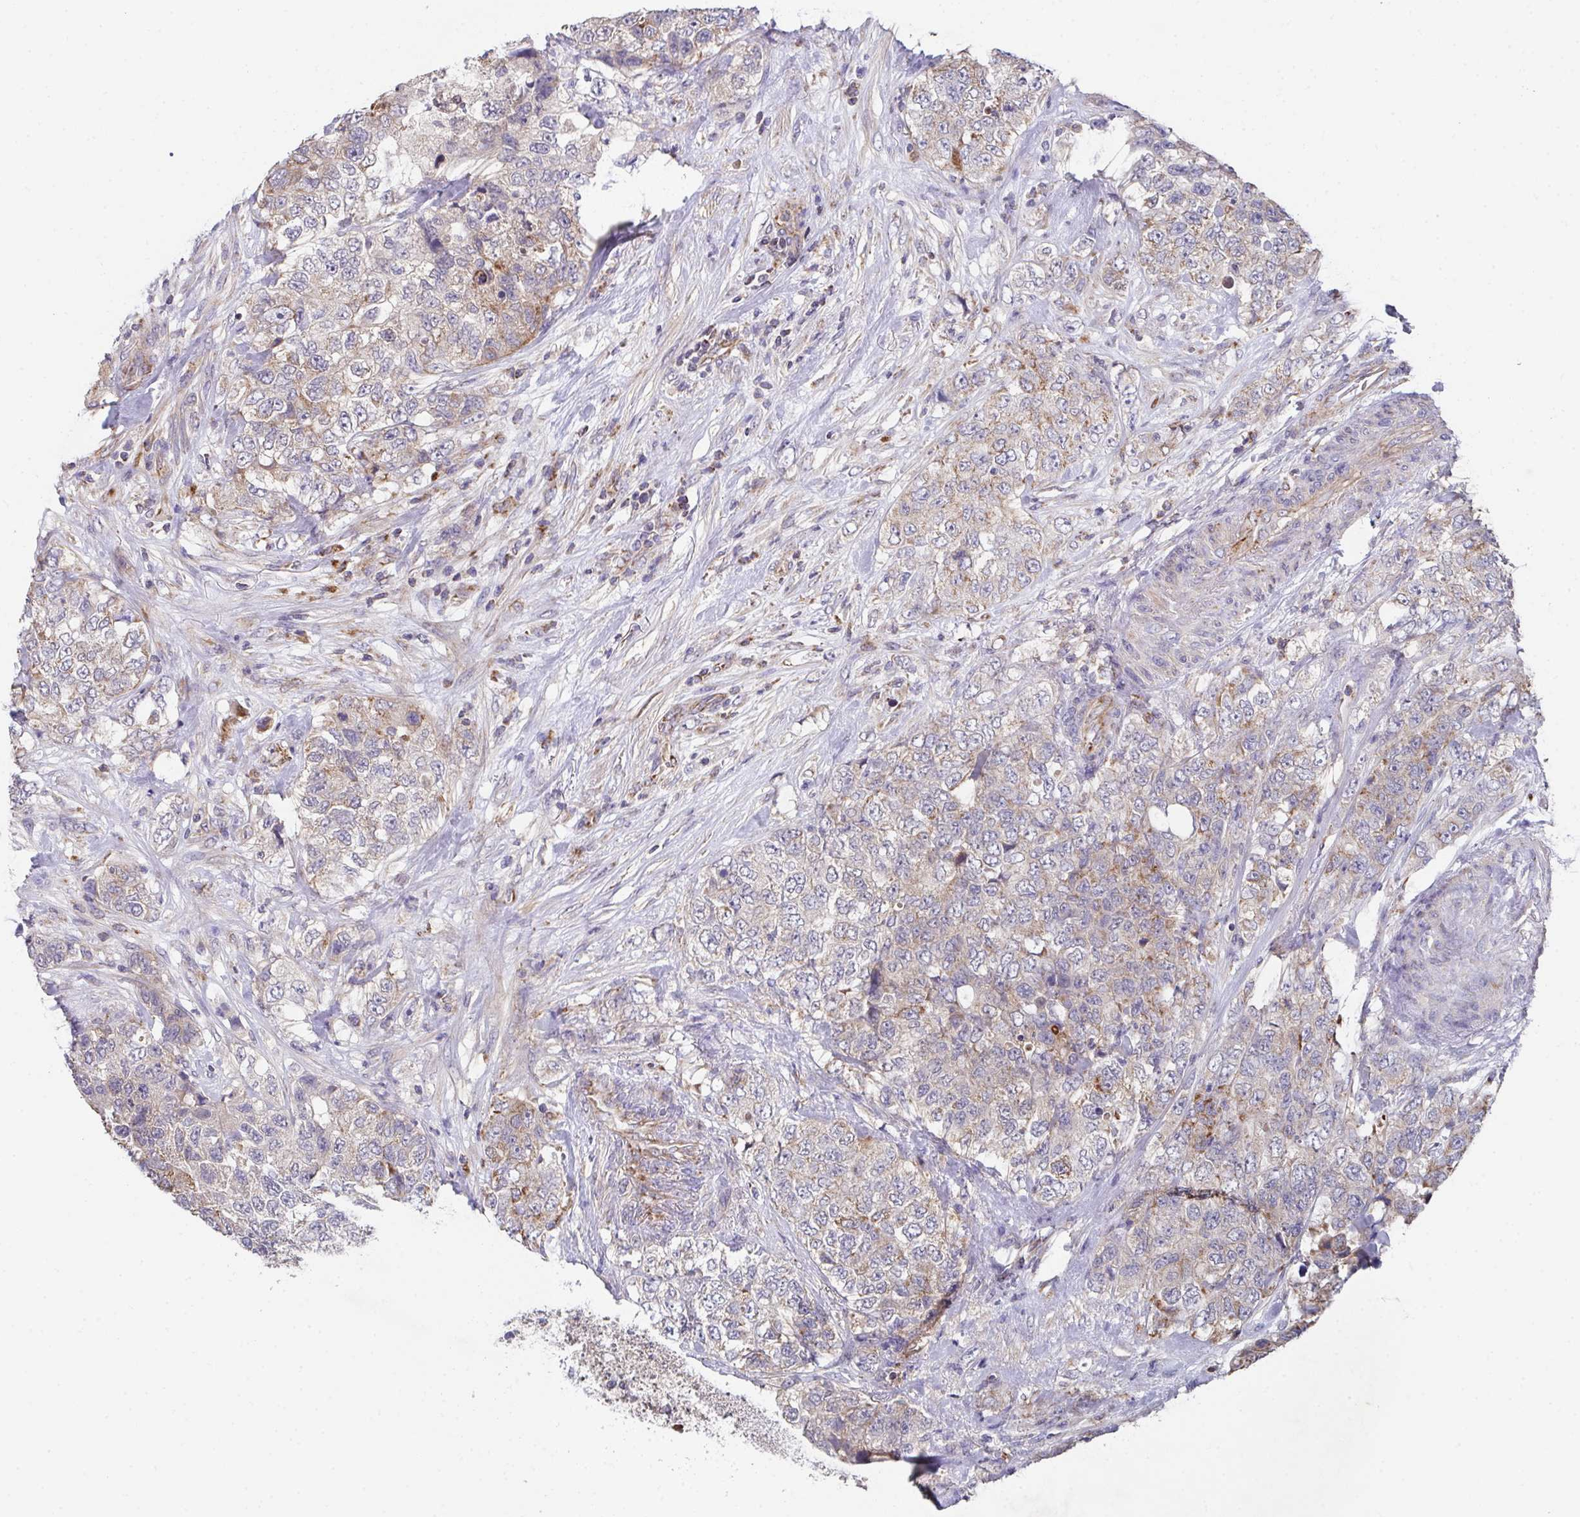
{"staining": {"intensity": "weak", "quantity": "<25%", "location": "cytoplasmic/membranous"}, "tissue": "urothelial cancer", "cell_type": "Tumor cells", "image_type": "cancer", "snomed": [{"axis": "morphology", "description": "Urothelial carcinoma, High grade"}, {"axis": "topography", "description": "Urinary bladder"}], "caption": "Immunohistochemistry (IHC) of urothelial cancer exhibits no expression in tumor cells. (DAB immunohistochemistry (IHC) visualized using brightfield microscopy, high magnification).", "gene": "MT-ND3", "patient": {"sex": "female", "age": 78}}